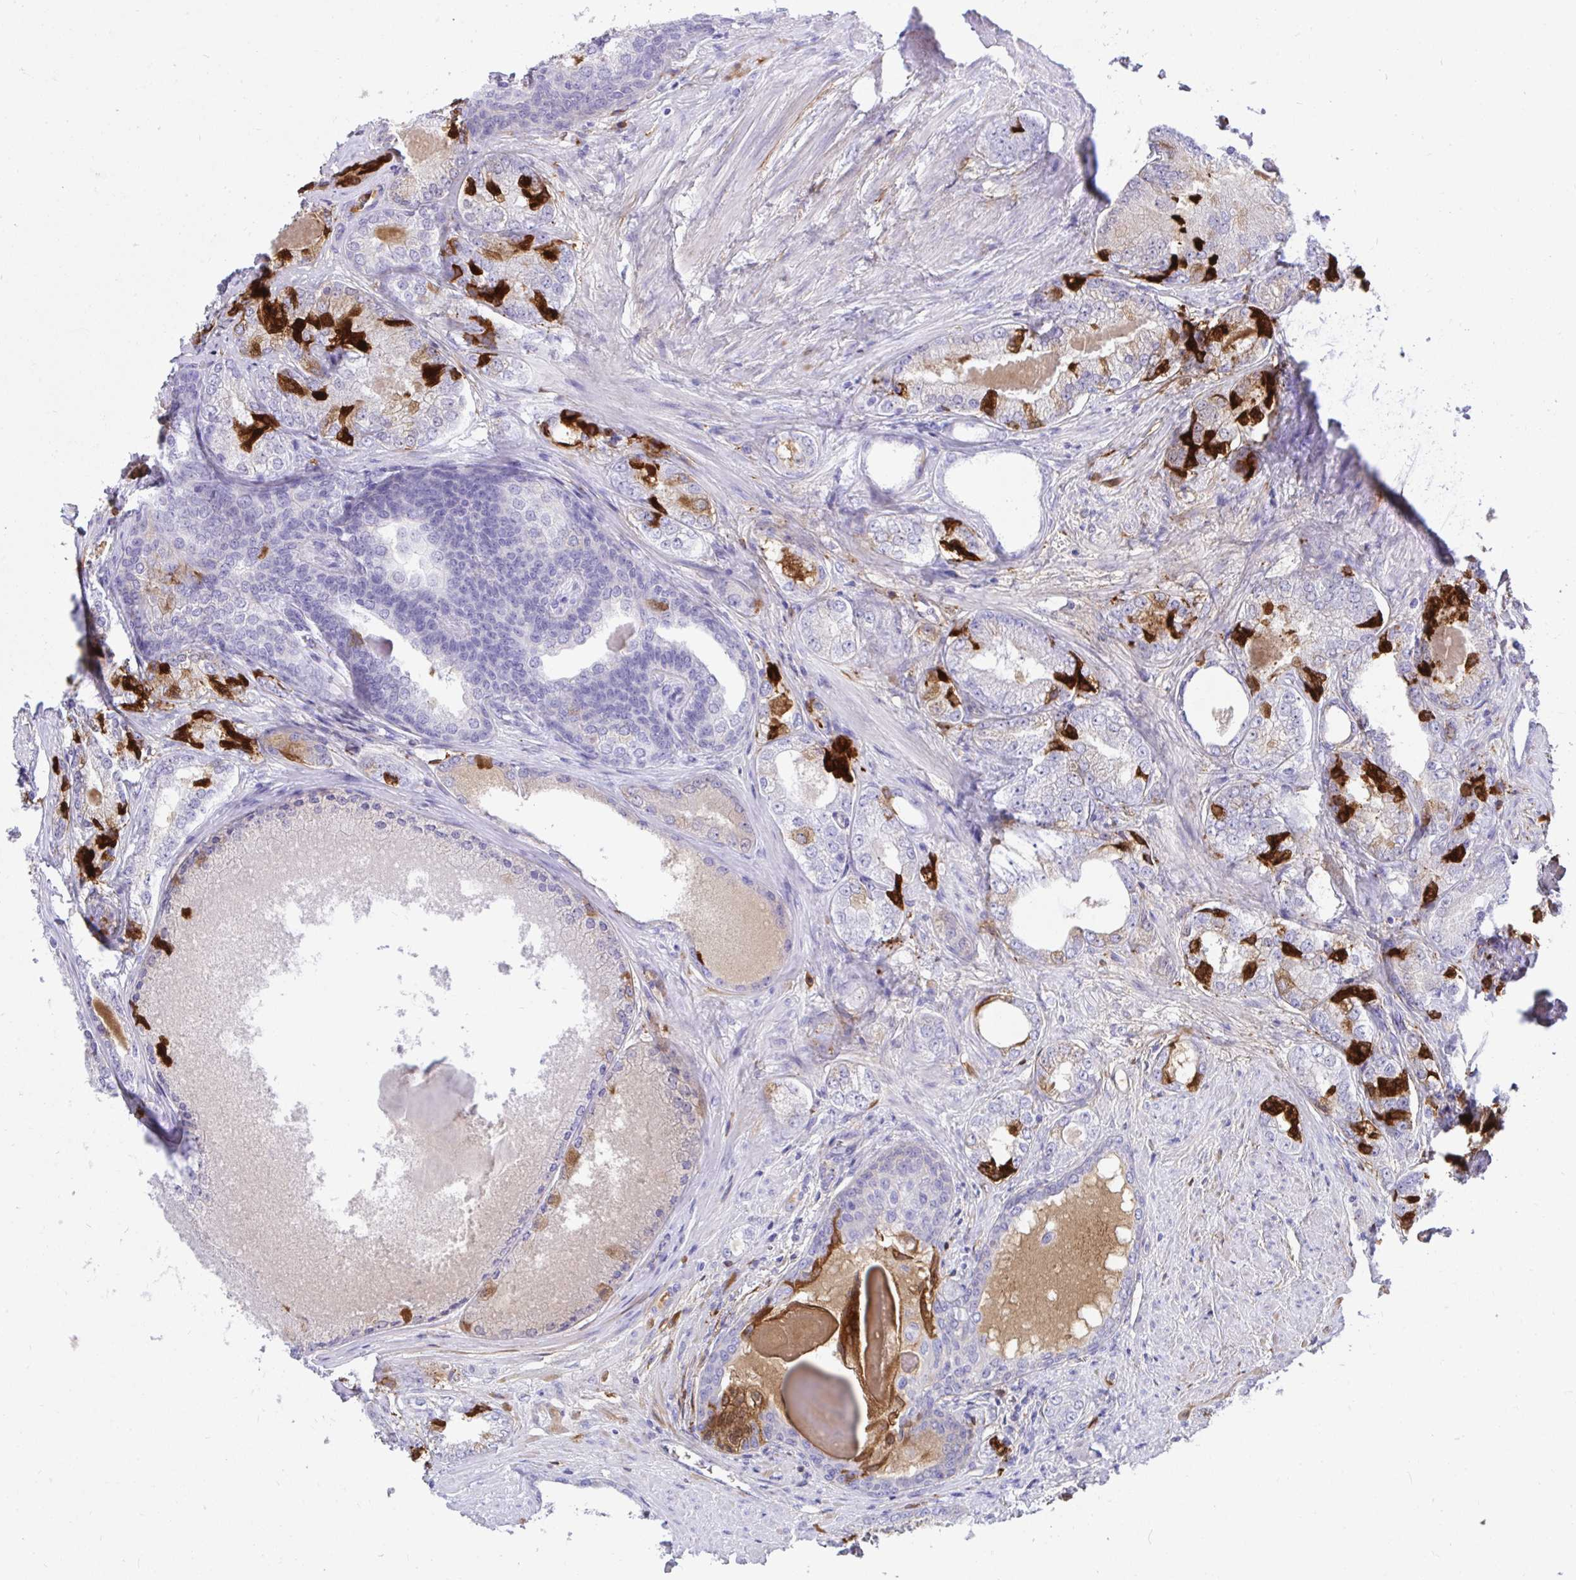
{"staining": {"intensity": "strong", "quantity": "<25%", "location": "cytoplasmic/membranous"}, "tissue": "prostate cancer", "cell_type": "Tumor cells", "image_type": "cancer", "snomed": [{"axis": "morphology", "description": "Adenocarcinoma, NOS"}, {"axis": "morphology", "description": "Adenocarcinoma, Low grade"}, {"axis": "topography", "description": "Prostate"}], "caption": "High-power microscopy captured an IHC micrograph of prostate cancer (adenocarcinoma (low-grade)), revealing strong cytoplasmic/membranous positivity in approximately <25% of tumor cells.", "gene": "F2", "patient": {"sex": "male", "age": 68}}